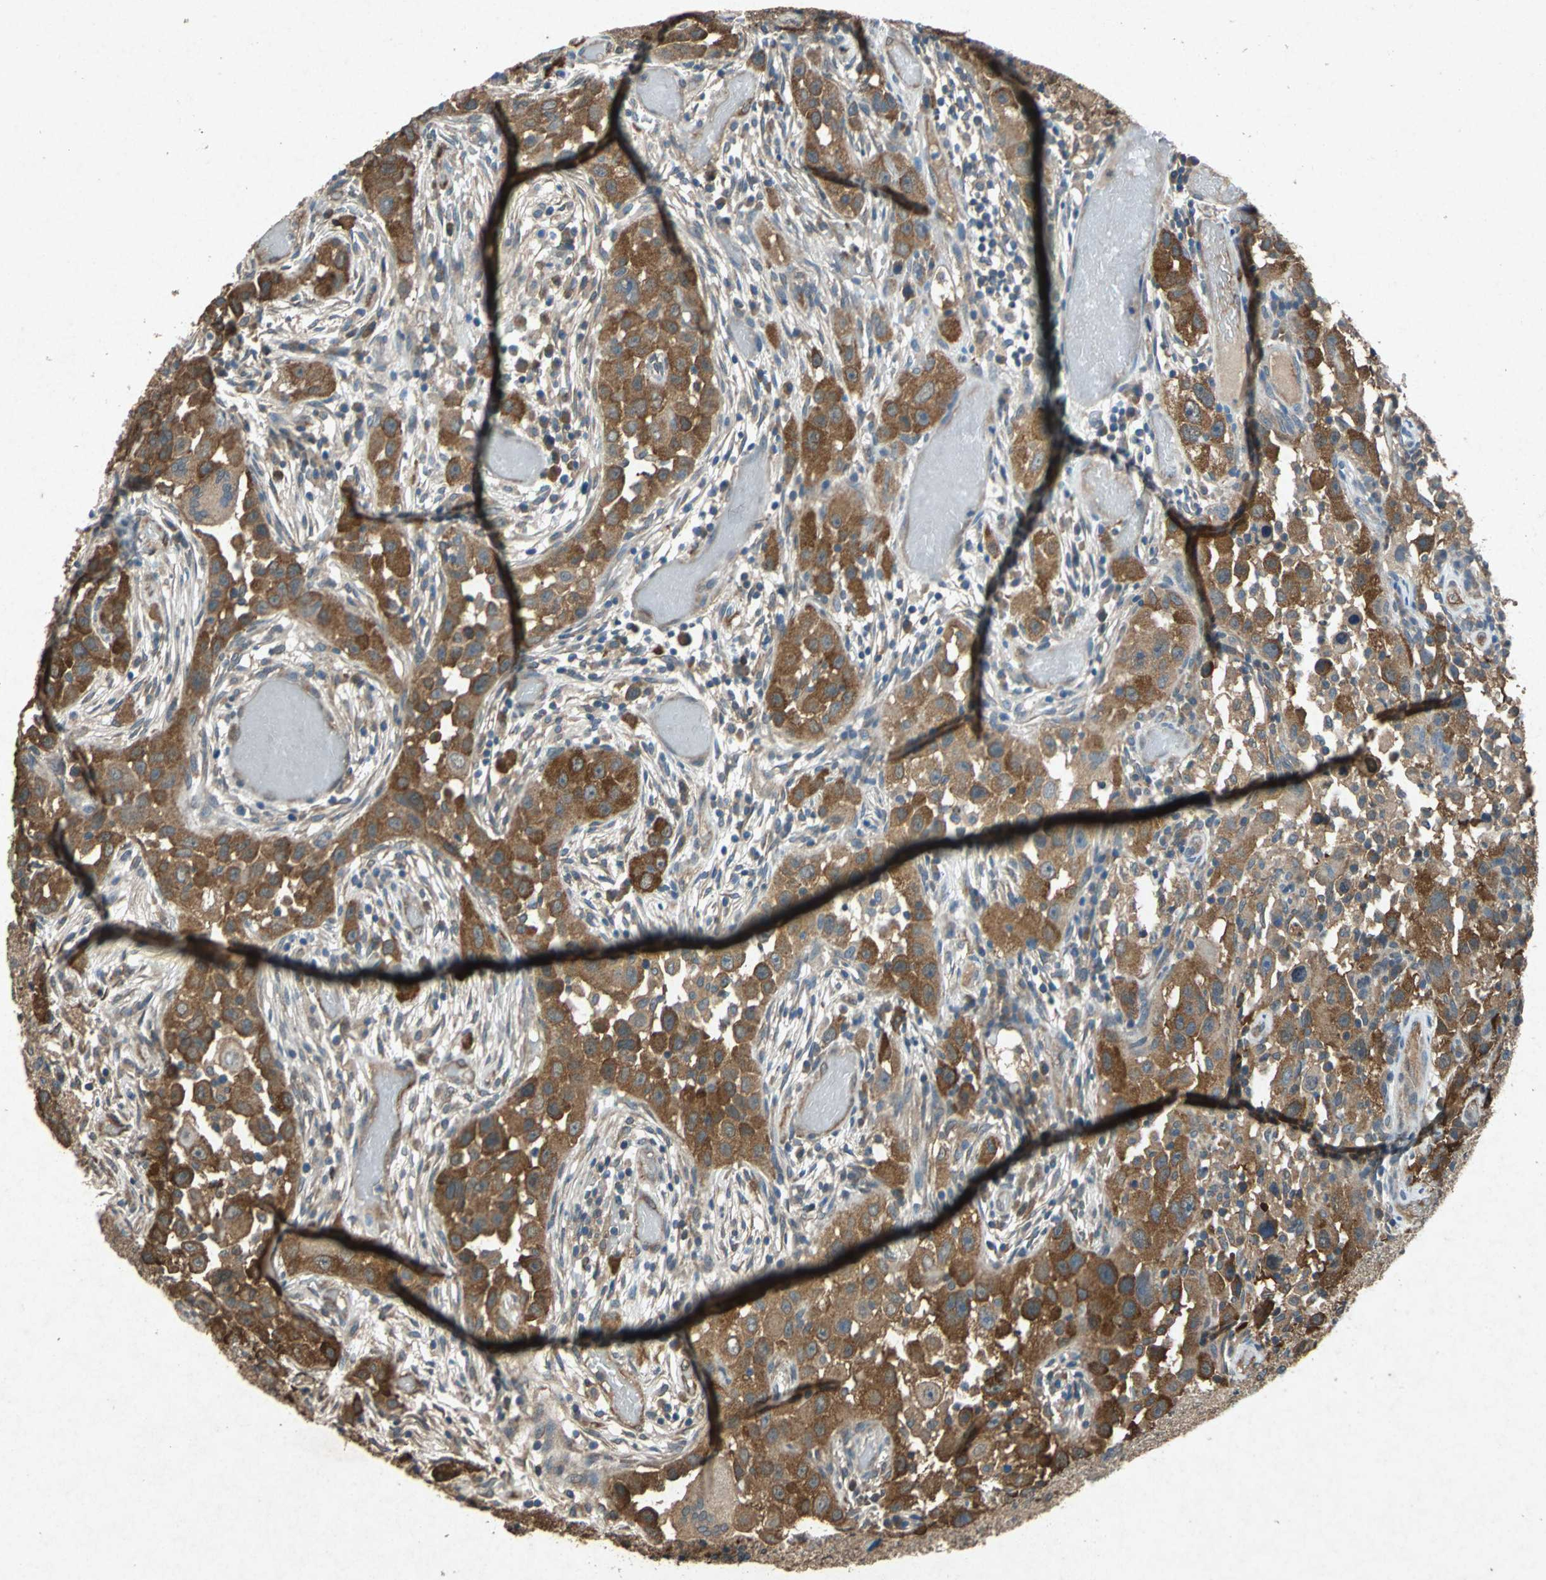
{"staining": {"intensity": "moderate", "quantity": ">75%", "location": "cytoplasmic/membranous"}, "tissue": "head and neck cancer", "cell_type": "Tumor cells", "image_type": "cancer", "snomed": [{"axis": "morphology", "description": "Carcinoma, NOS"}, {"axis": "topography", "description": "Head-Neck"}], "caption": "Brown immunohistochemical staining in human carcinoma (head and neck) displays moderate cytoplasmic/membranous expression in approximately >75% of tumor cells.", "gene": "HSP90AB1", "patient": {"sex": "male", "age": 87}}